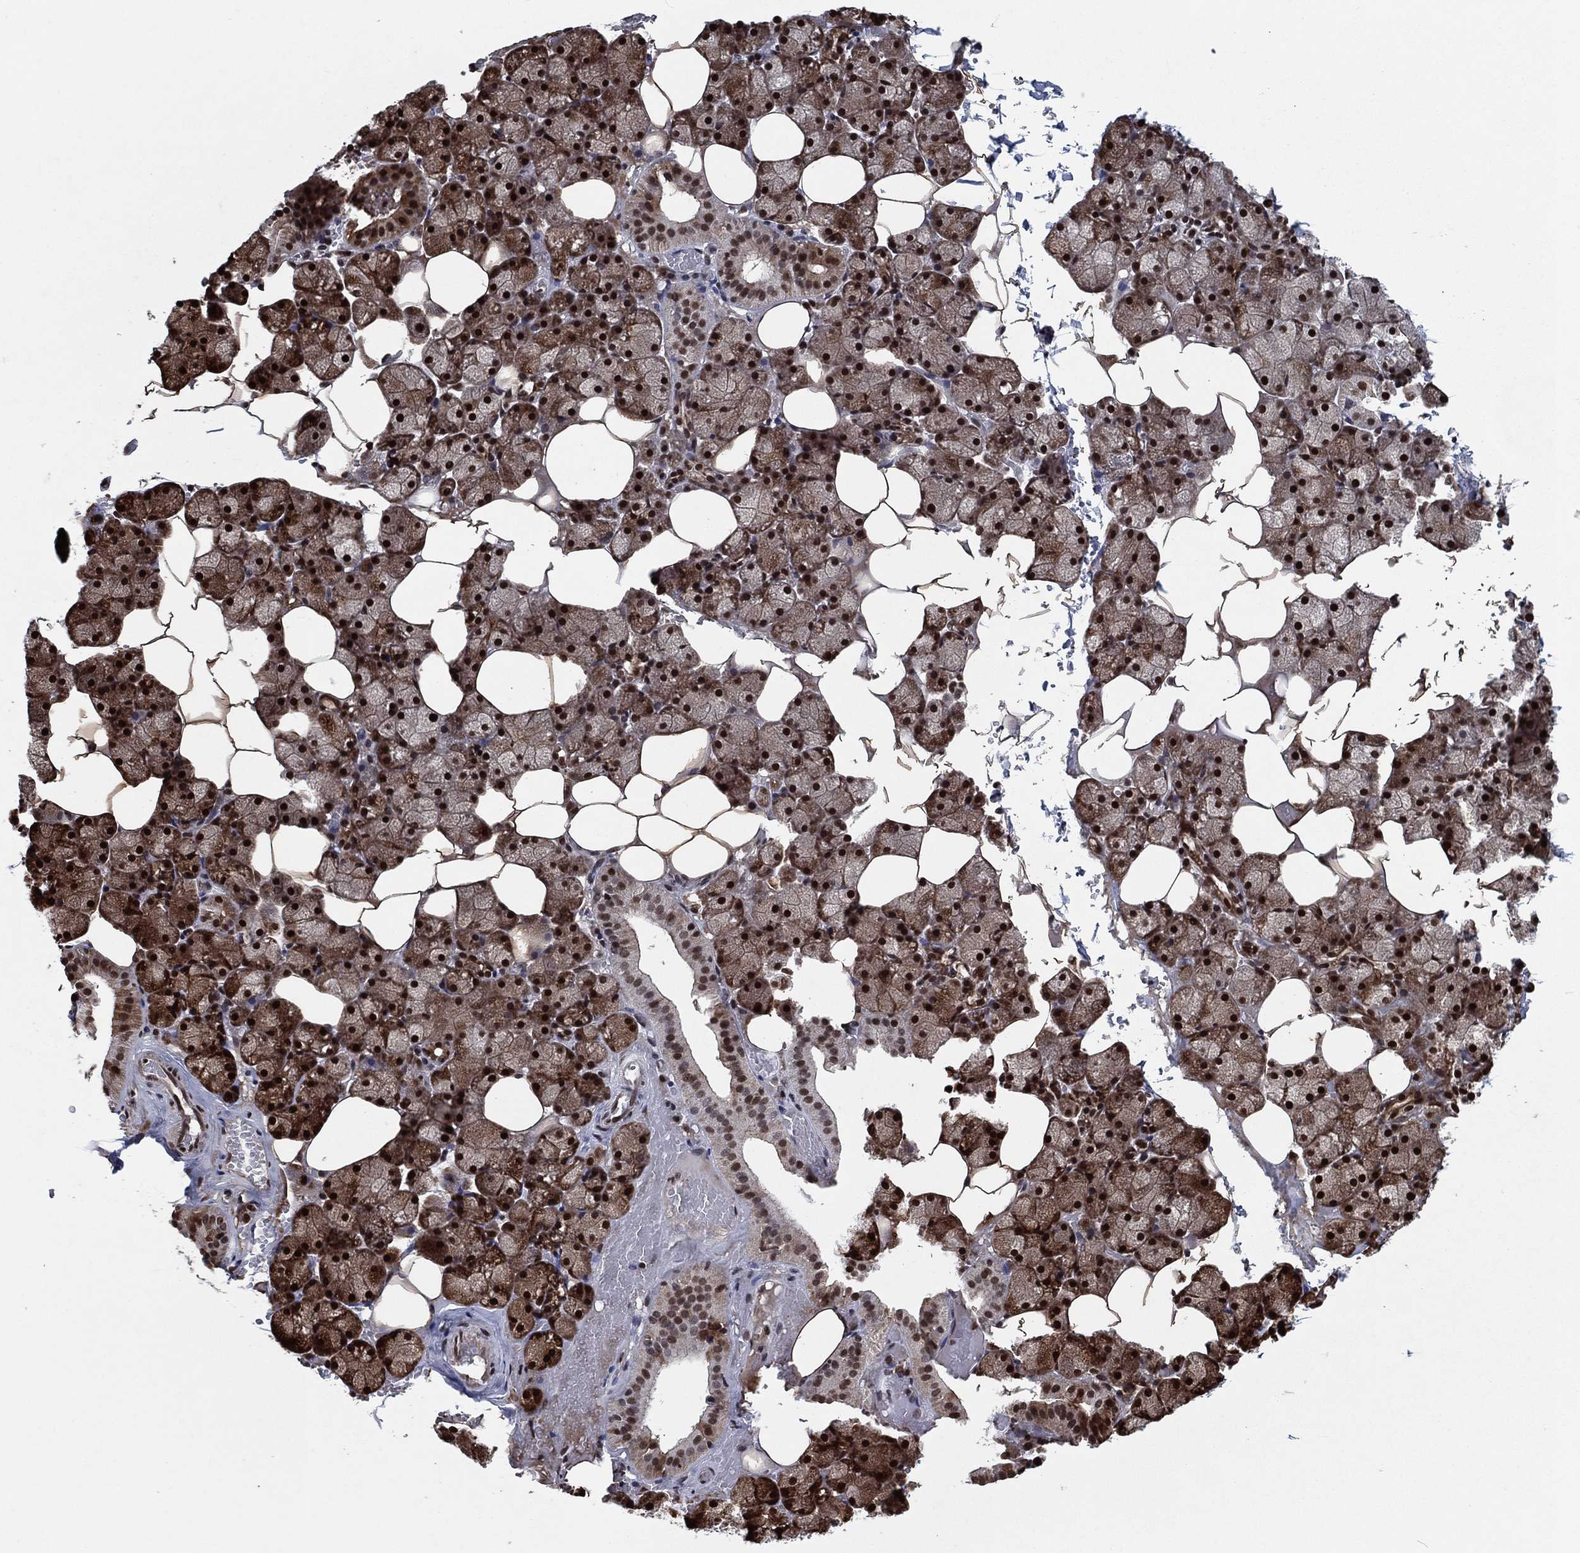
{"staining": {"intensity": "strong", "quantity": ">75%", "location": "nuclear"}, "tissue": "salivary gland", "cell_type": "Glandular cells", "image_type": "normal", "snomed": [{"axis": "morphology", "description": "Normal tissue, NOS"}, {"axis": "topography", "description": "Salivary gland"}], "caption": "Strong nuclear protein staining is seen in approximately >75% of glandular cells in salivary gland.", "gene": "ZBTB42", "patient": {"sex": "male", "age": 38}}